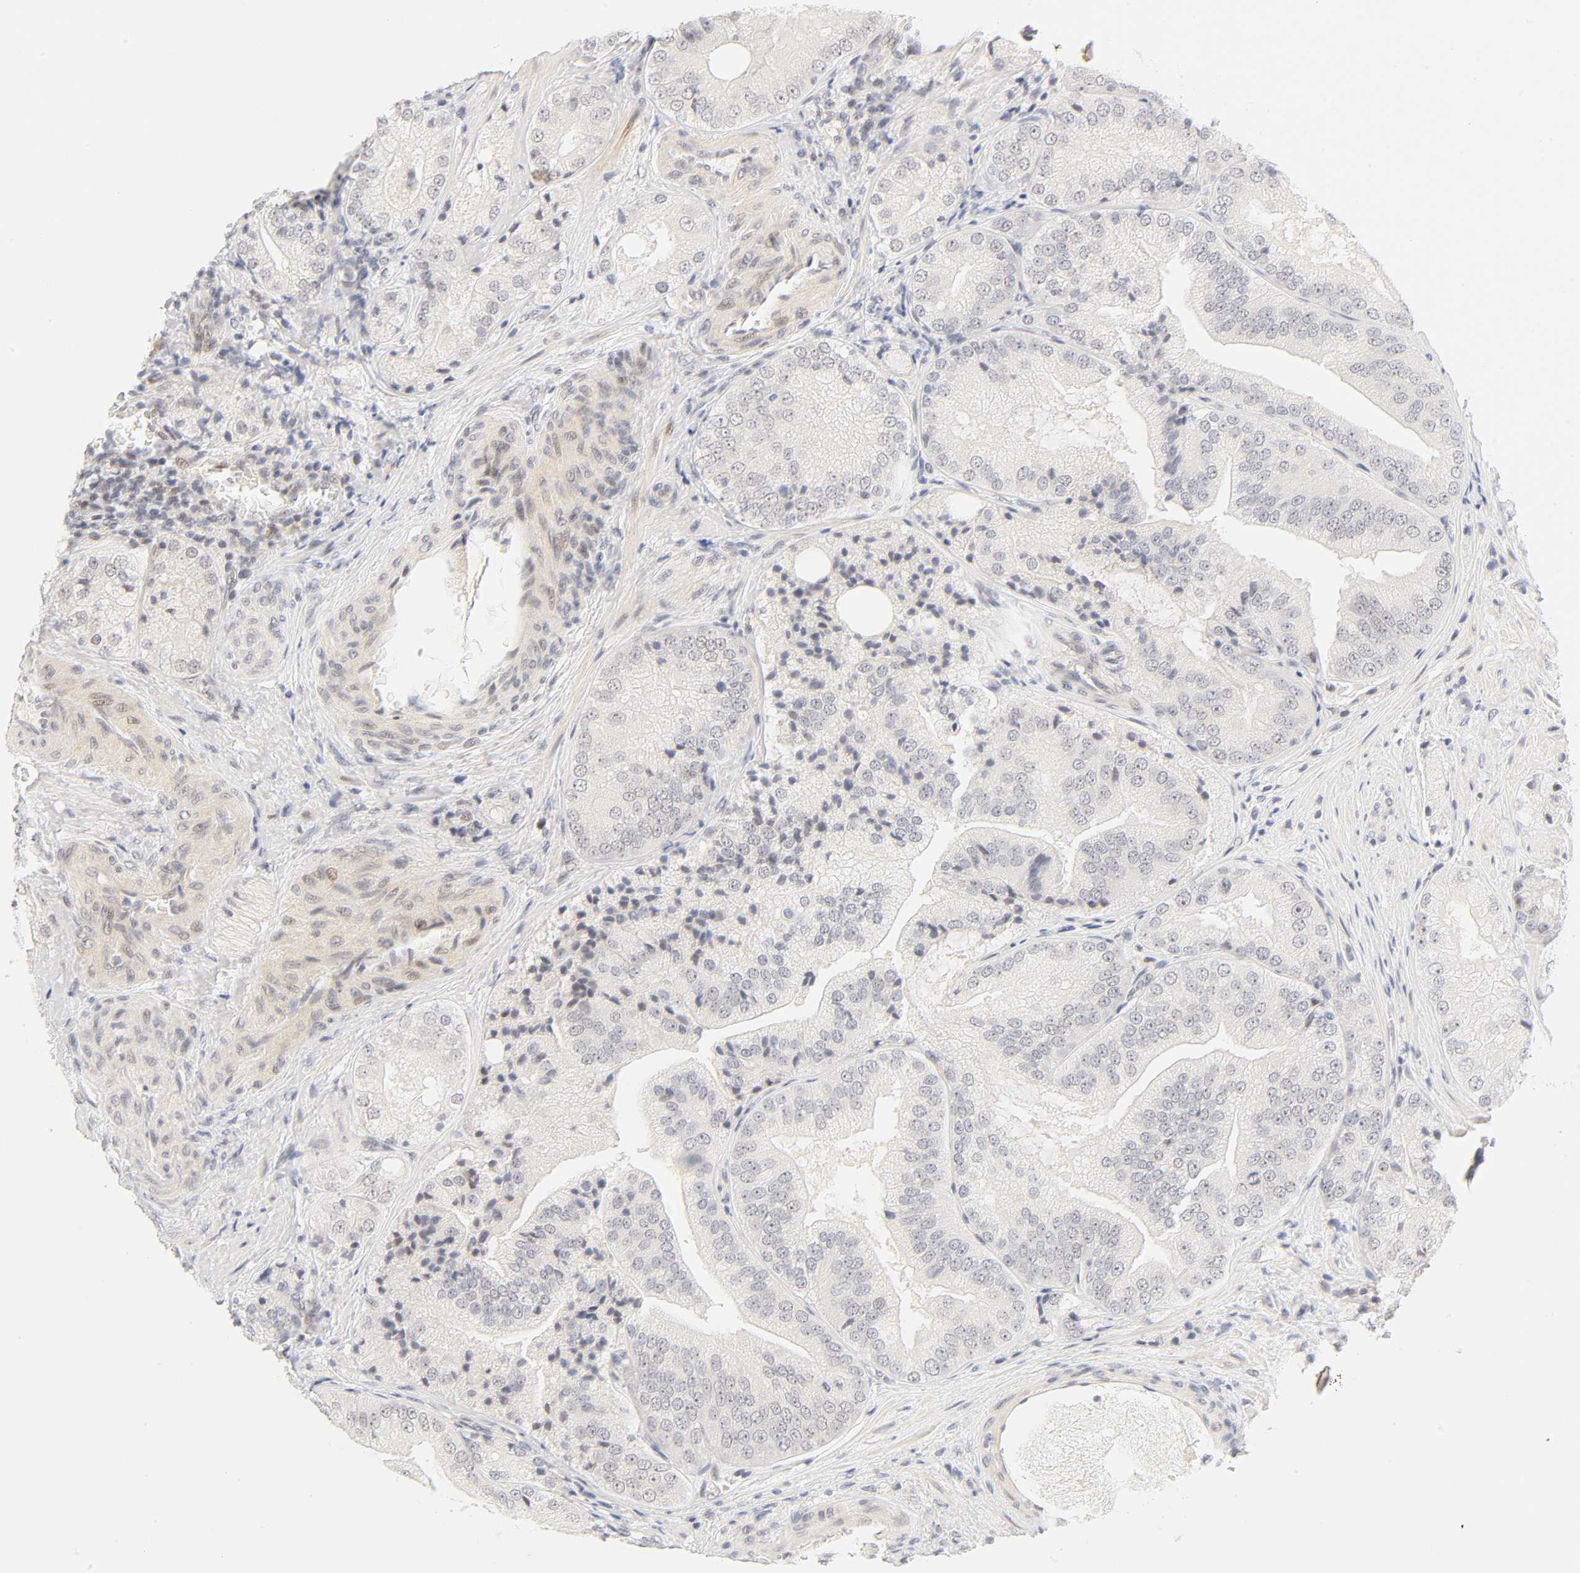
{"staining": {"intensity": "weak", "quantity": "<25%", "location": "nuclear"}, "tissue": "prostate cancer", "cell_type": "Tumor cells", "image_type": "cancer", "snomed": [{"axis": "morphology", "description": "Adenocarcinoma, Low grade"}, {"axis": "topography", "description": "Prostate"}], "caption": "High power microscopy micrograph of an immunohistochemistry image of prostate low-grade adenocarcinoma, revealing no significant positivity in tumor cells. The staining is performed using DAB brown chromogen with nuclei counter-stained in using hematoxylin.", "gene": "MNAT1", "patient": {"sex": "male", "age": 60}}